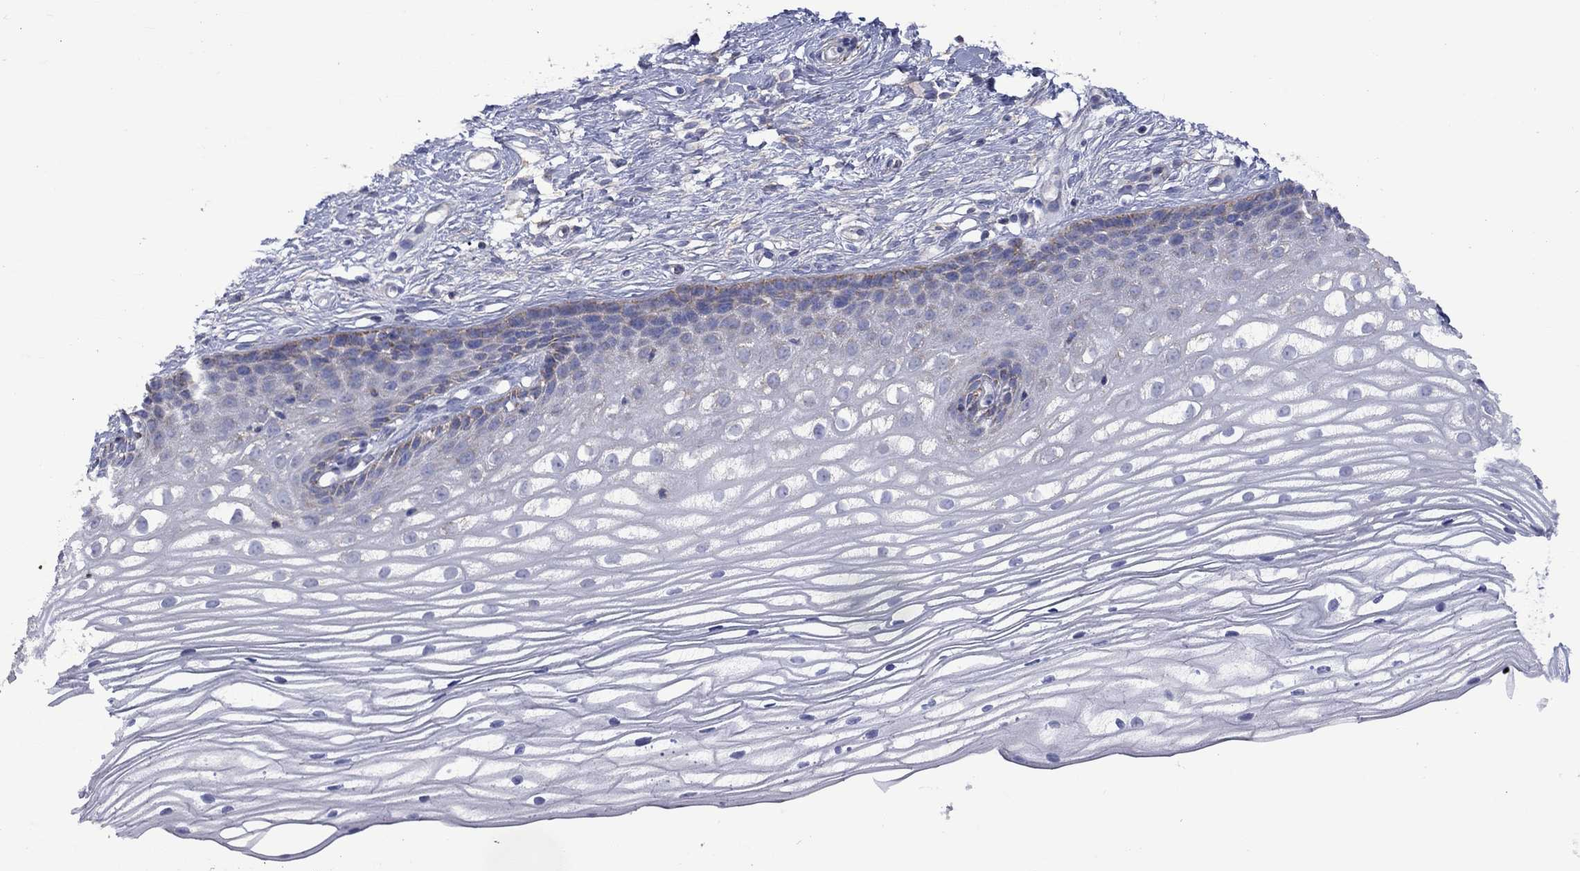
{"staining": {"intensity": "negative", "quantity": "none", "location": "none"}, "tissue": "cervix", "cell_type": "Glandular cells", "image_type": "normal", "snomed": [{"axis": "morphology", "description": "Normal tissue, NOS"}, {"axis": "topography", "description": "Cervix"}], "caption": "A high-resolution photomicrograph shows immunohistochemistry (IHC) staining of unremarkable cervix, which displays no significant staining in glandular cells.", "gene": "CISD1", "patient": {"sex": "female", "age": 40}}